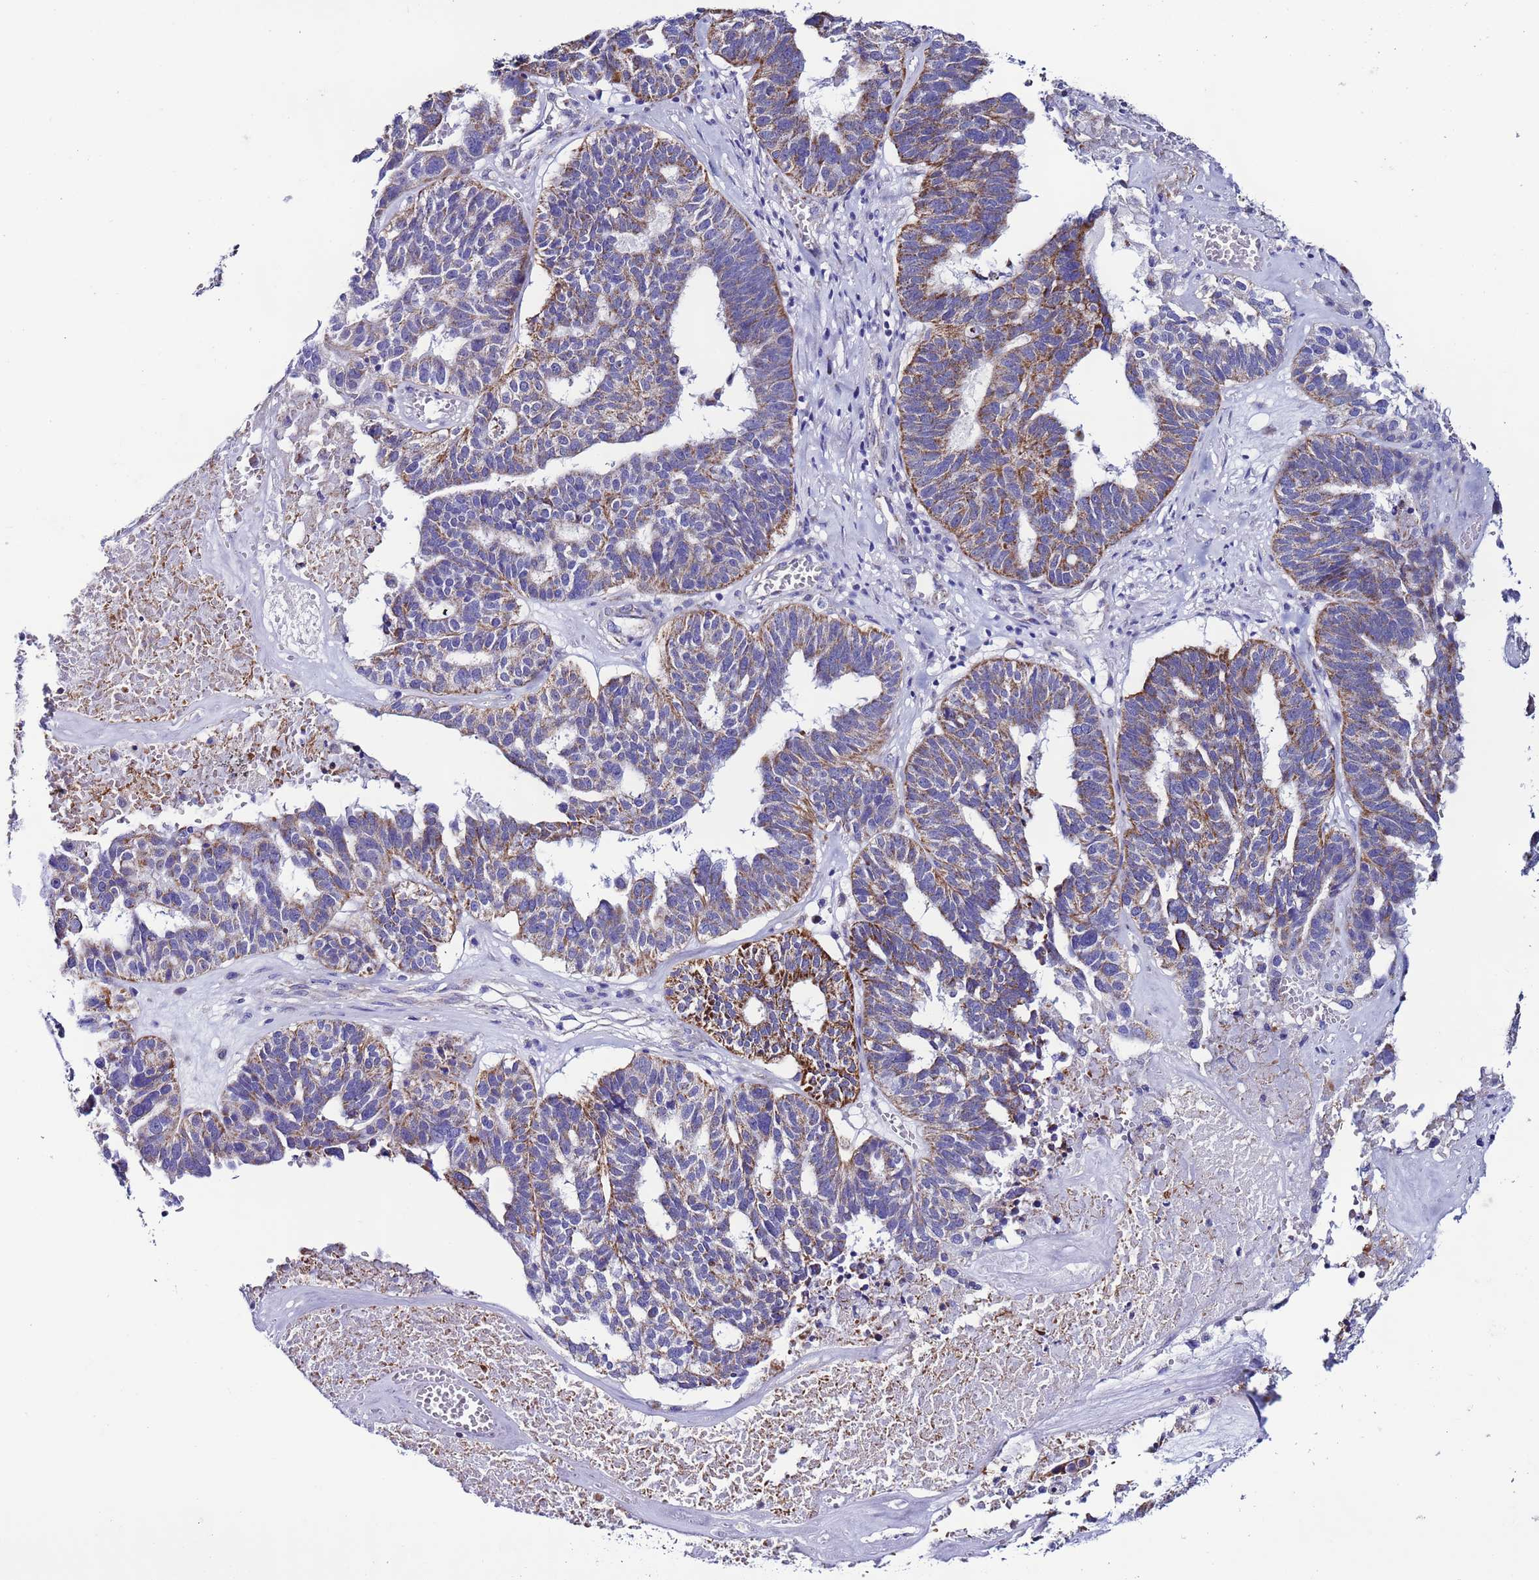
{"staining": {"intensity": "moderate", "quantity": ">75%", "location": "cytoplasmic/membranous"}, "tissue": "ovarian cancer", "cell_type": "Tumor cells", "image_type": "cancer", "snomed": [{"axis": "morphology", "description": "Cystadenocarcinoma, serous, NOS"}, {"axis": "topography", "description": "Ovary"}], "caption": "IHC (DAB) staining of human ovarian serous cystadenocarcinoma shows moderate cytoplasmic/membranous protein positivity in approximately >75% of tumor cells.", "gene": "UEVLD", "patient": {"sex": "female", "age": 59}}